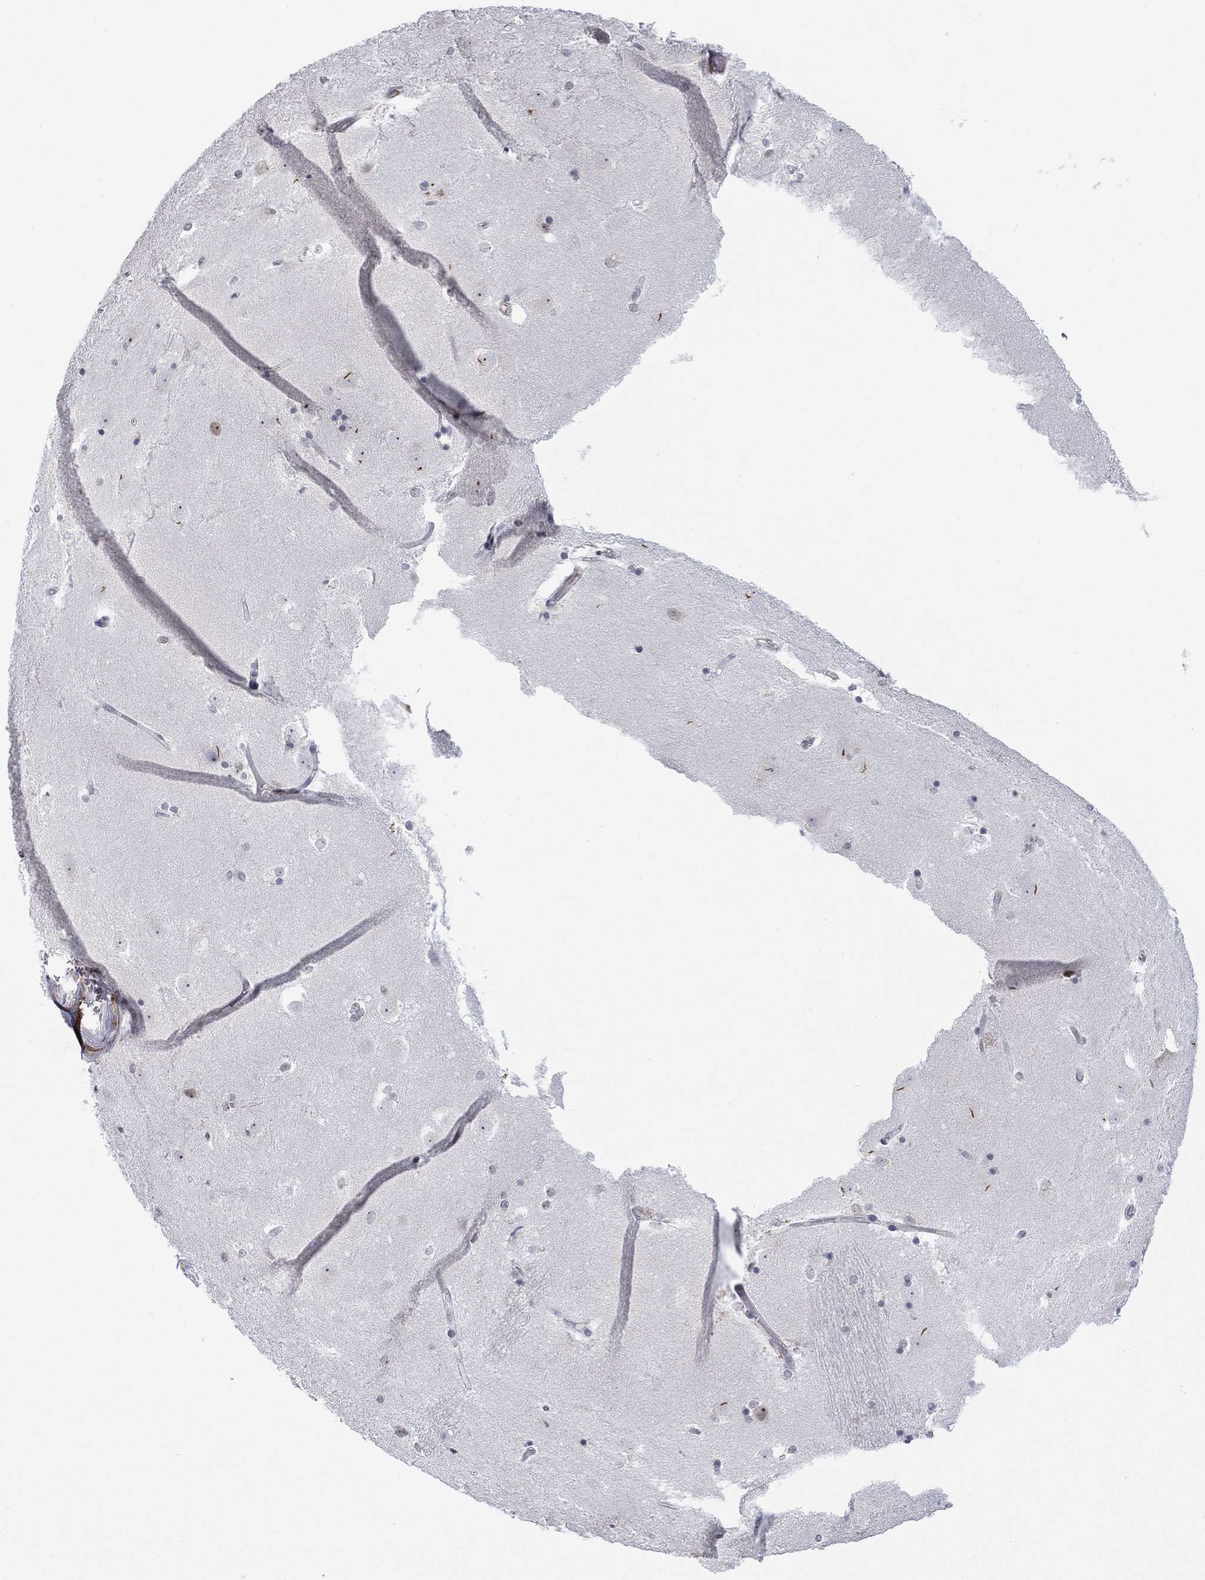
{"staining": {"intensity": "negative", "quantity": "none", "location": "none"}, "tissue": "caudate", "cell_type": "Glial cells", "image_type": "normal", "snomed": [{"axis": "morphology", "description": "Normal tissue, NOS"}, {"axis": "topography", "description": "Lateral ventricle wall"}], "caption": "Caudate stained for a protein using immunohistochemistry (IHC) demonstrates no staining glial cells.", "gene": "MTRFR", "patient": {"sex": "male", "age": 51}}